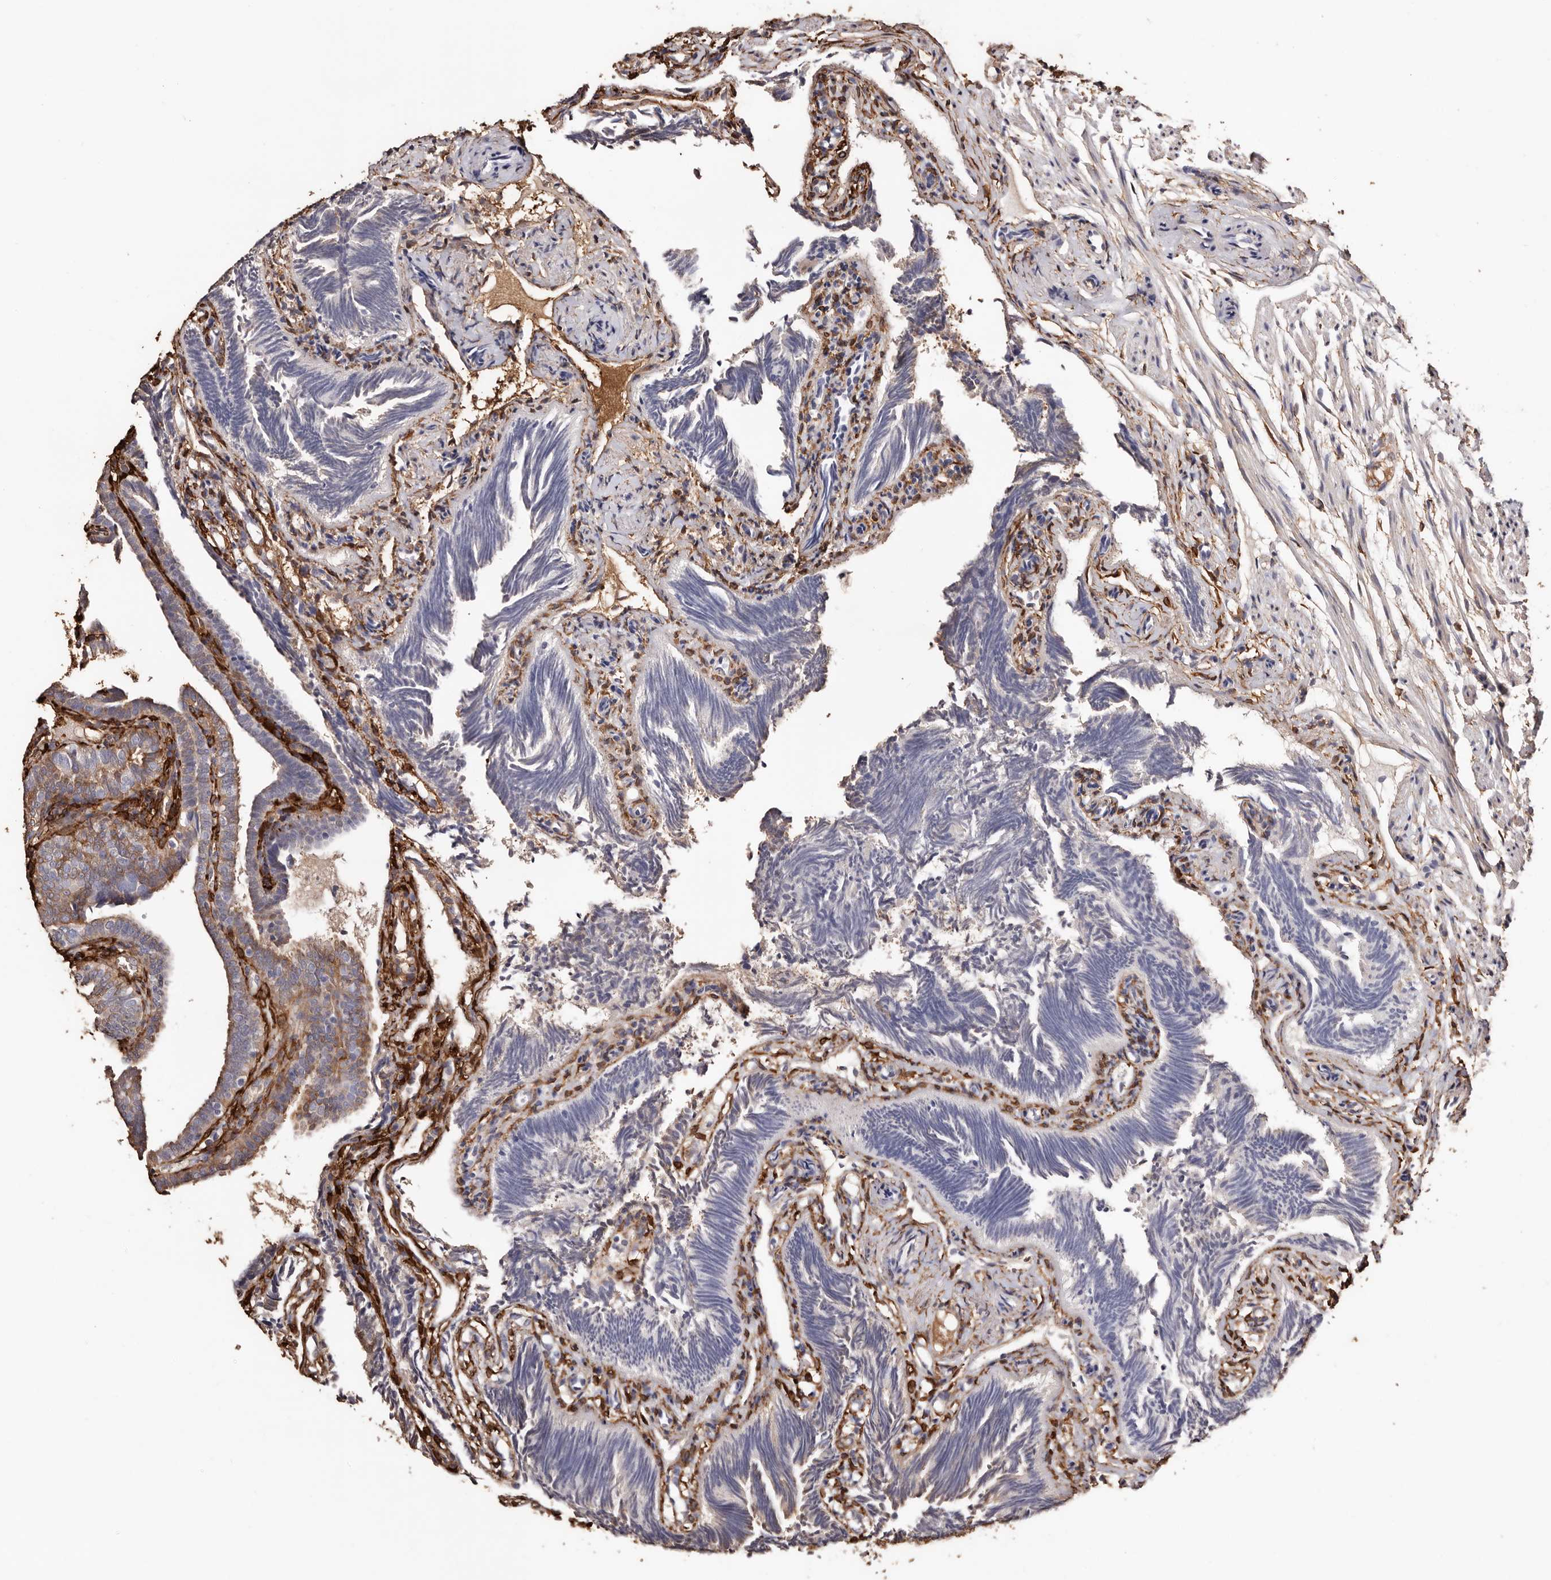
{"staining": {"intensity": "negative", "quantity": "none", "location": "none"}, "tissue": "fallopian tube", "cell_type": "Glandular cells", "image_type": "normal", "snomed": [{"axis": "morphology", "description": "Normal tissue, NOS"}, {"axis": "topography", "description": "Fallopian tube"}], "caption": "This is an IHC photomicrograph of unremarkable fallopian tube. There is no expression in glandular cells.", "gene": "TGM2", "patient": {"sex": "female", "age": 39}}